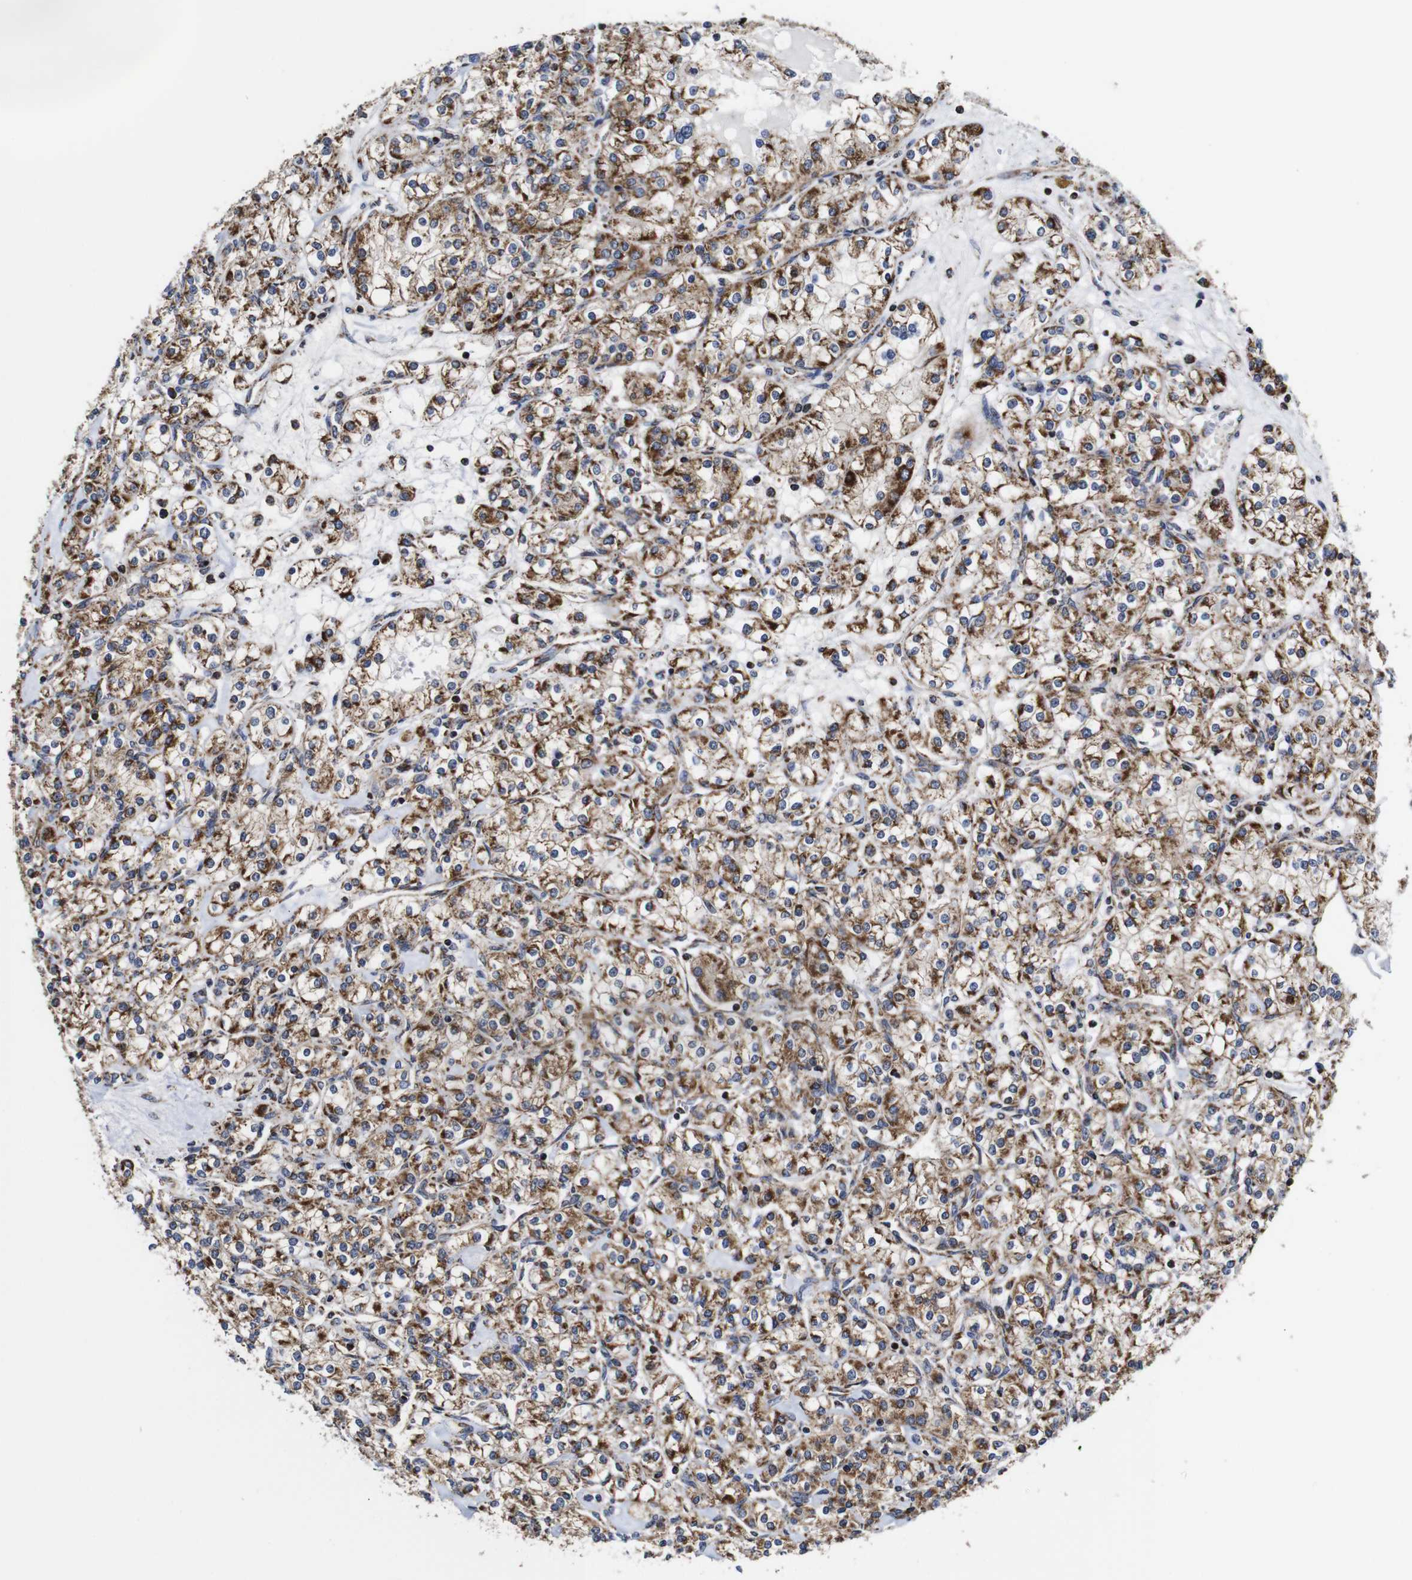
{"staining": {"intensity": "moderate", "quantity": ">75%", "location": "cytoplasmic/membranous"}, "tissue": "renal cancer", "cell_type": "Tumor cells", "image_type": "cancer", "snomed": [{"axis": "morphology", "description": "Adenocarcinoma, NOS"}, {"axis": "topography", "description": "Kidney"}], "caption": "Protein staining exhibits moderate cytoplasmic/membranous expression in approximately >75% of tumor cells in renal cancer (adenocarcinoma). The protein of interest is shown in brown color, while the nuclei are stained blue.", "gene": "C17orf80", "patient": {"sex": "male", "age": 77}}